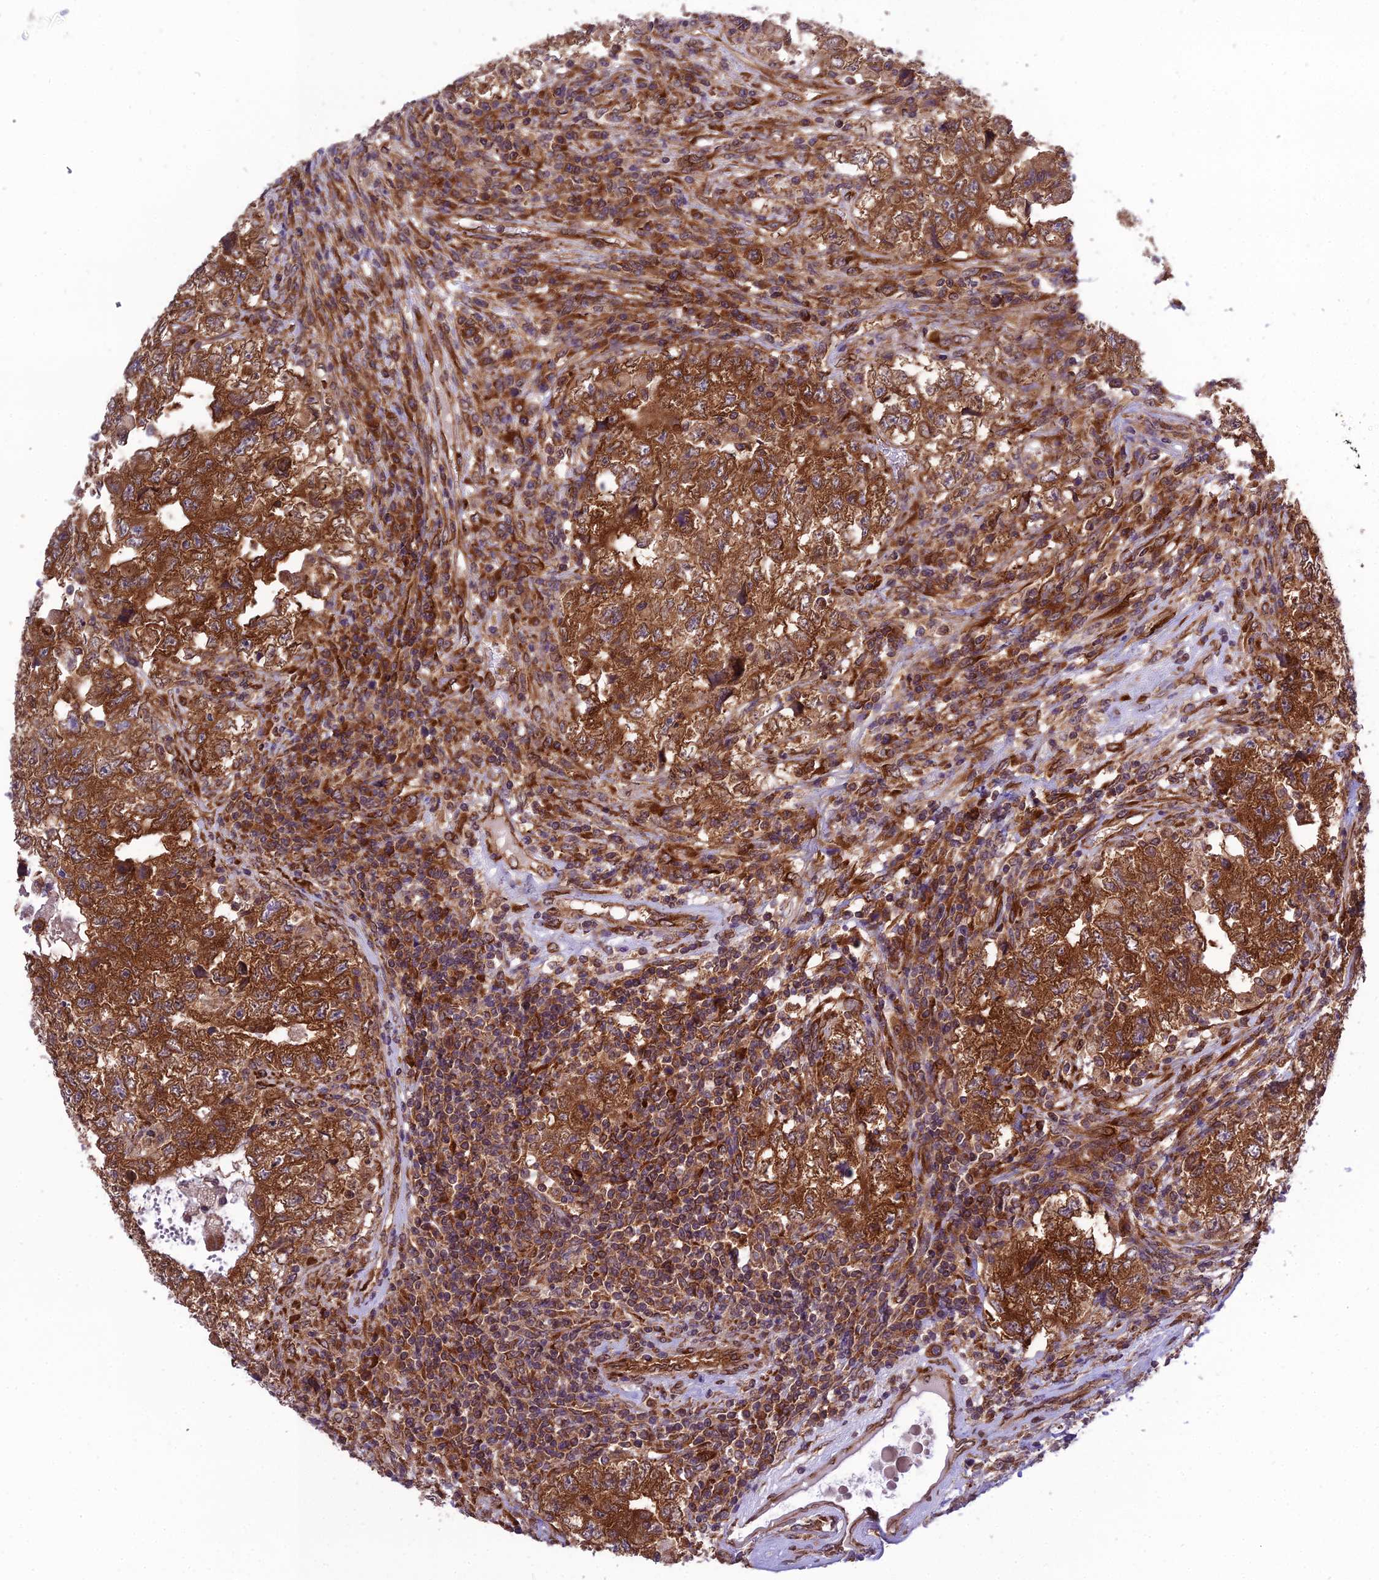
{"staining": {"intensity": "strong", "quantity": ">75%", "location": "cytoplasmic/membranous"}, "tissue": "testis cancer", "cell_type": "Tumor cells", "image_type": "cancer", "snomed": [{"axis": "morphology", "description": "Carcinoma, Embryonal, NOS"}, {"axis": "topography", "description": "Testis"}], "caption": "Strong cytoplasmic/membranous protein expression is seen in about >75% of tumor cells in testis cancer.", "gene": "DHCR7", "patient": {"sex": "male", "age": 36}}